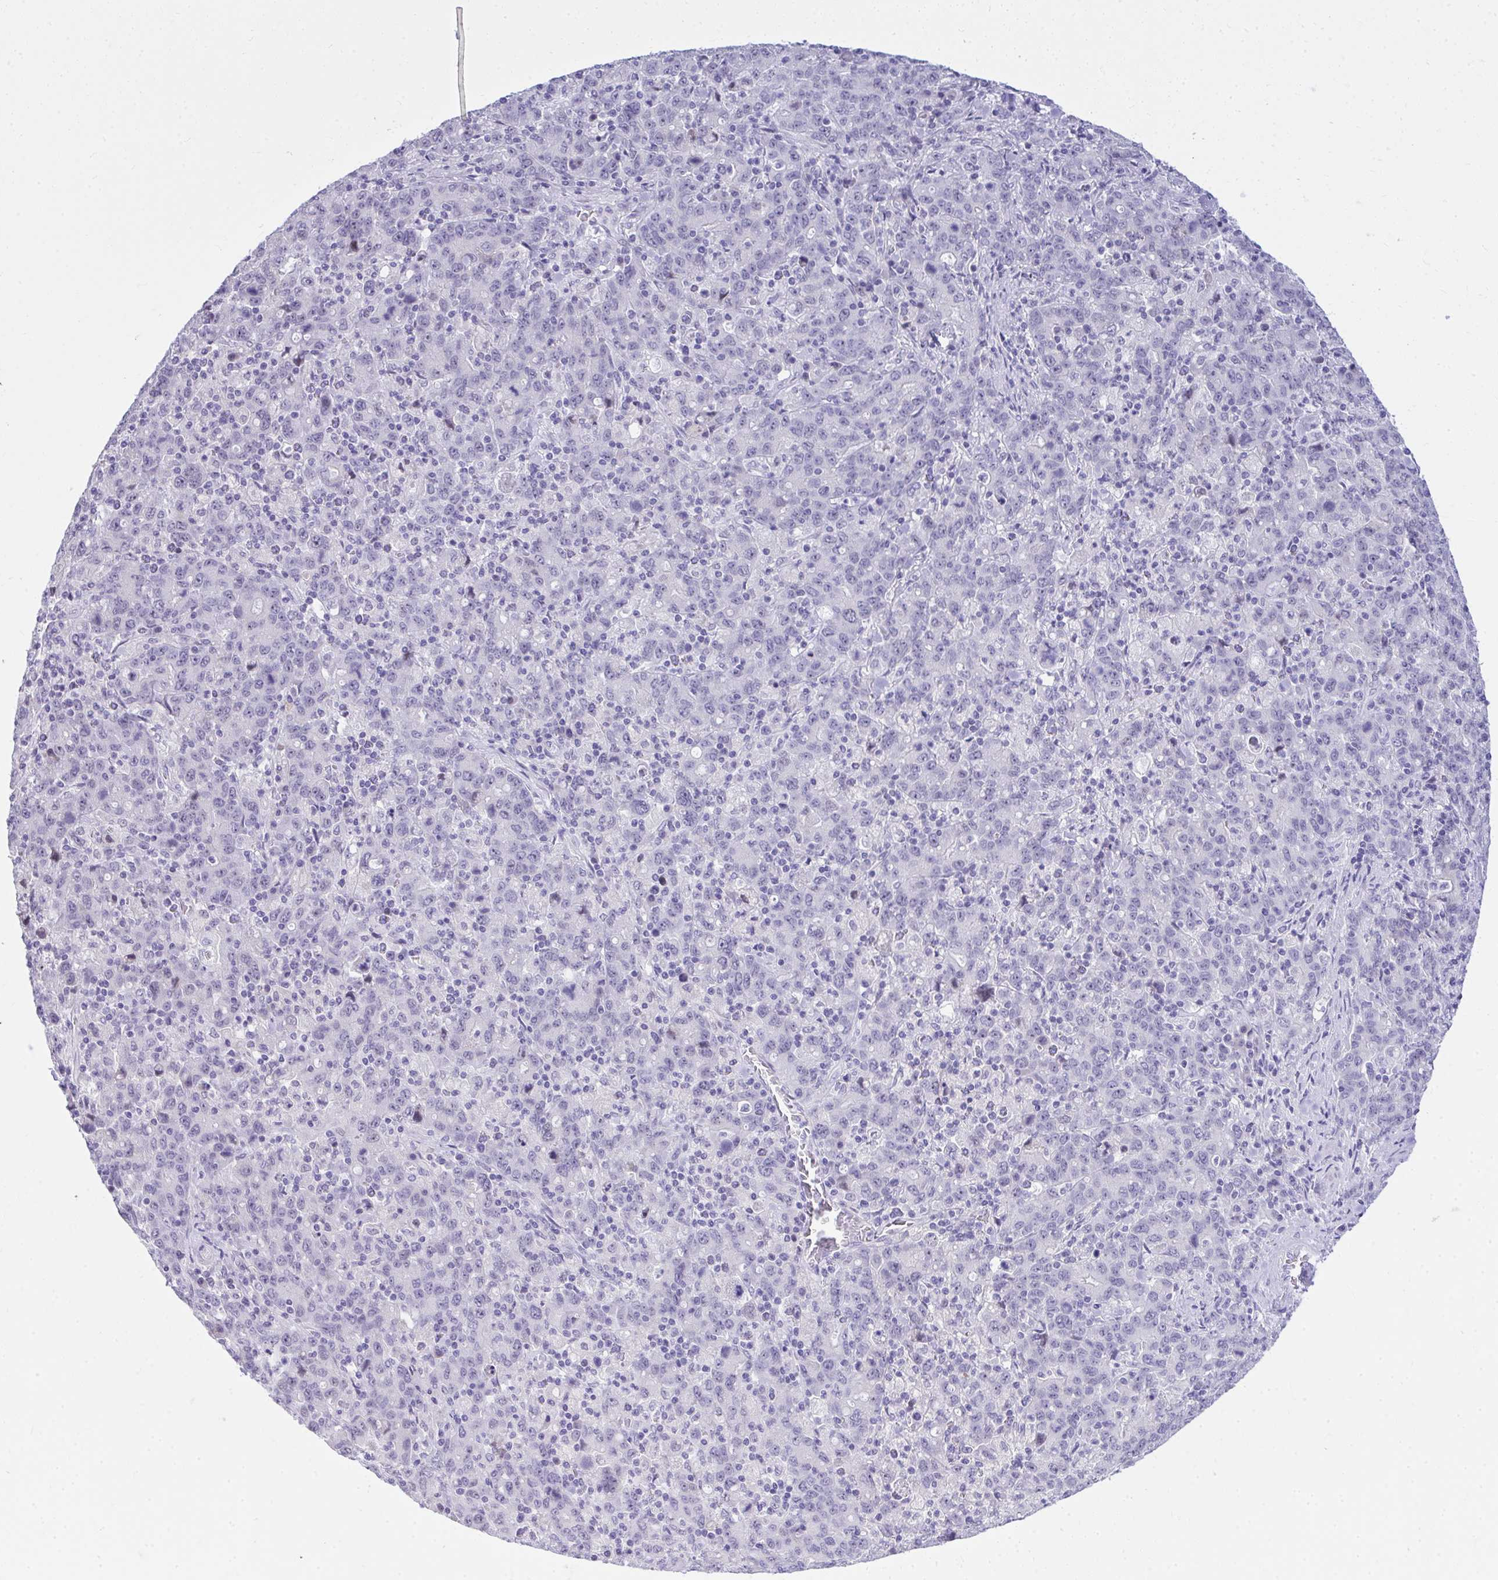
{"staining": {"intensity": "negative", "quantity": "none", "location": "none"}, "tissue": "stomach cancer", "cell_type": "Tumor cells", "image_type": "cancer", "snomed": [{"axis": "morphology", "description": "Adenocarcinoma, NOS"}, {"axis": "topography", "description": "Stomach, upper"}], "caption": "High magnification brightfield microscopy of stomach cancer stained with DAB (3,3'-diaminobenzidine) (brown) and counterstained with hematoxylin (blue): tumor cells show no significant staining.", "gene": "EID3", "patient": {"sex": "male", "age": 69}}